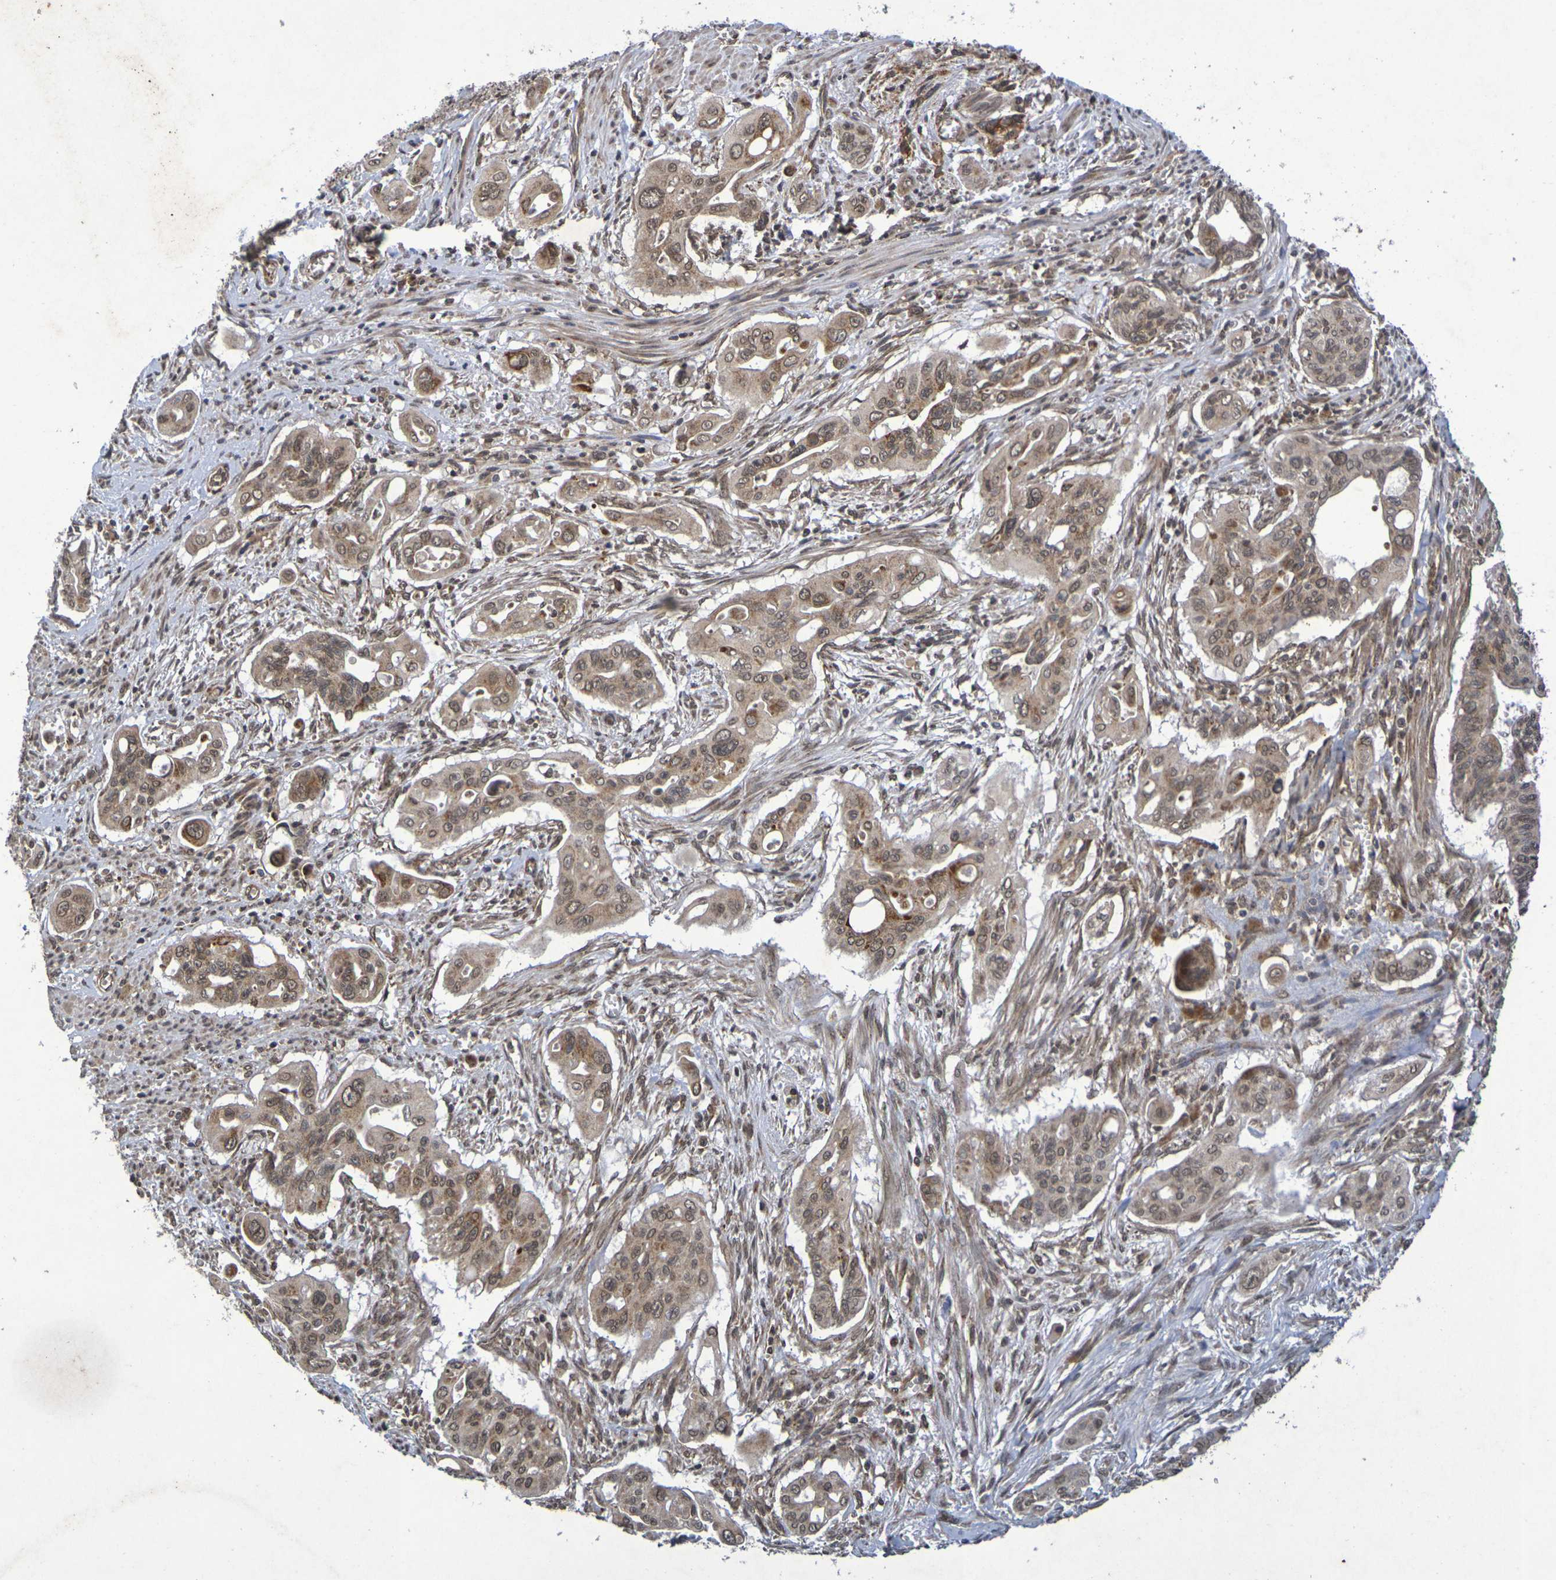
{"staining": {"intensity": "moderate", "quantity": ">75%", "location": "cytoplasmic/membranous,nuclear"}, "tissue": "pancreatic cancer", "cell_type": "Tumor cells", "image_type": "cancer", "snomed": [{"axis": "morphology", "description": "Adenocarcinoma, NOS"}, {"axis": "topography", "description": "Pancreas"}], "caption": "Immunohistochemistry (IHC) (DAB (3,3'-diaminobenzidine)) staining of human adenocarcinoma (pancreatic) displays moderate cytoplasmic/membranous and nuclear protein expression in about >75% of tumor cells. The protein of interest is shown in brown color, while the nuclei are stained blue.", "gene": "GUCY1A2", "patient": {"sex": "male", "age": 77}}